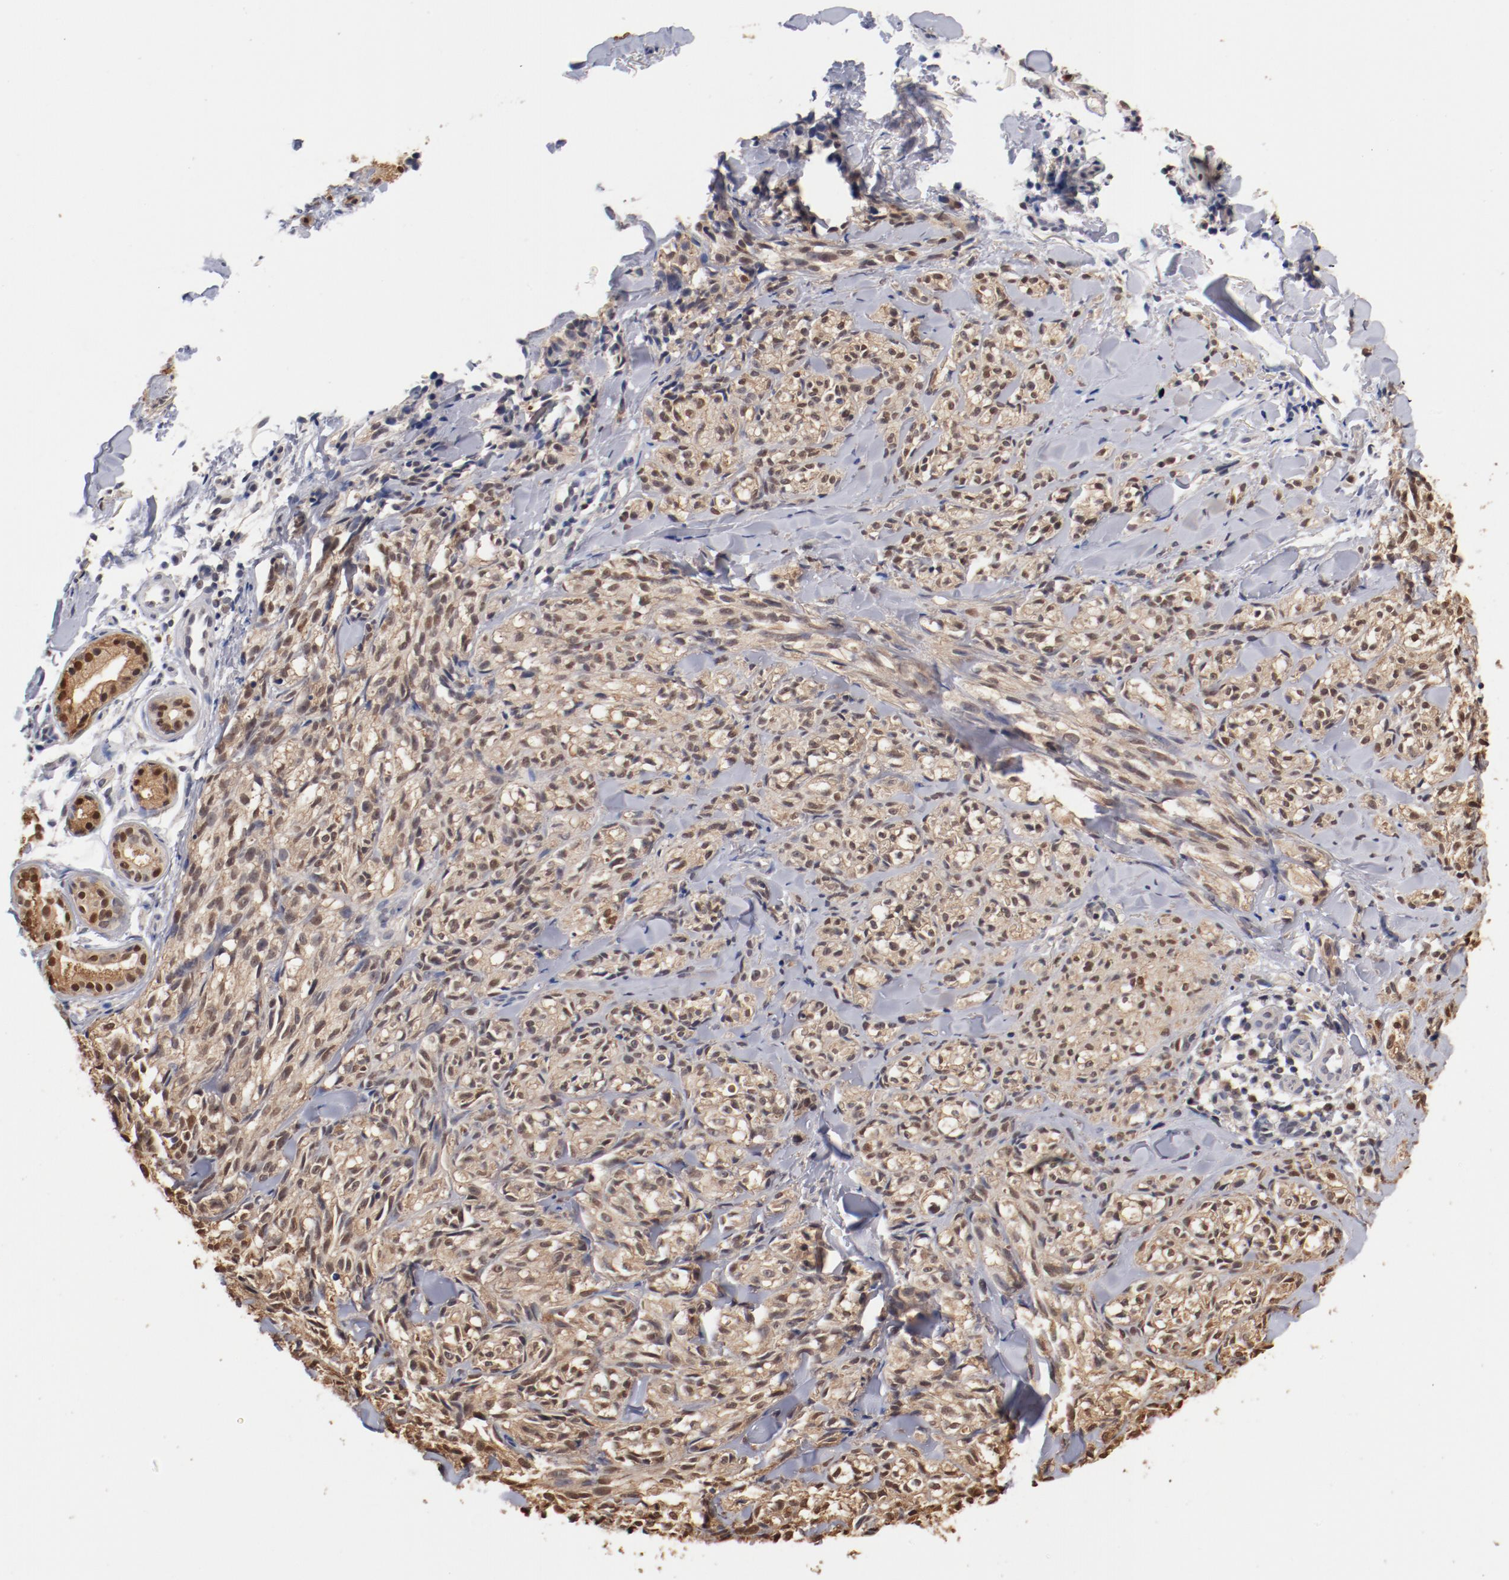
{"staining": {"intensity": "moderate", "quantity": ">75%", "location": "cytoplasmic/membranous"}, "tissue": "melanoma", "cell_type": "Tumor cells", "image_type": "cancer", "snomed": [{"axis": "morphology", "description": "Malignant melanoma, Metastatic site"}, {"axis": "topography", "description": "Skin"}], "caption": "Protein expression analysis of human malignant melanoma (metastatic site) reveals moderate cytoplasmic/membranous staining in approximately >75% of tumor cells. The staining is performed using DAB (3,3'-diaminobenzidine) brown chromogen to label protein expression. The nuclei are counter-stained blue using hematoxylin.", "gene": "MIF", "patient": {"sex": "female", "age": 66}}